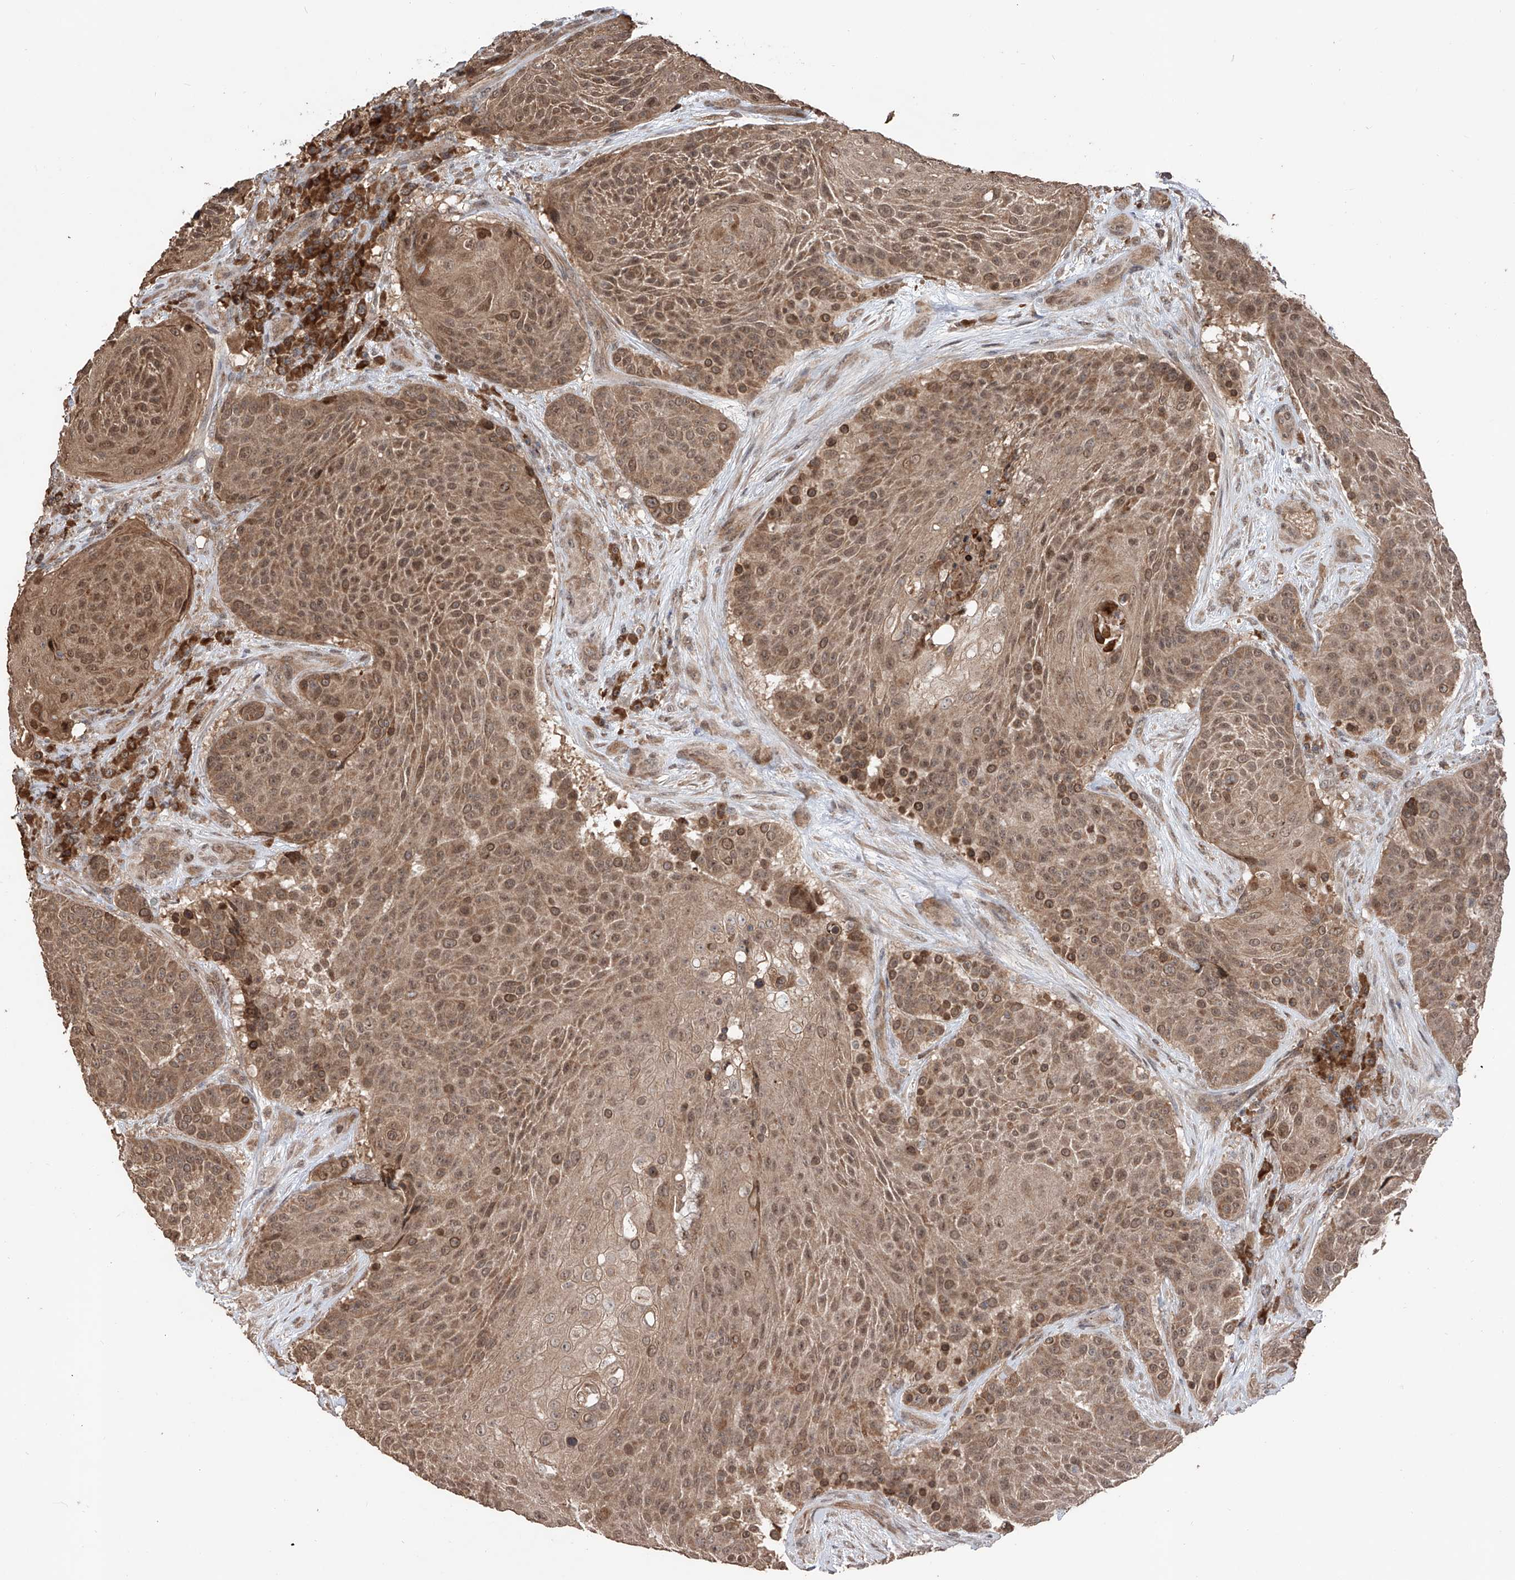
{"staining": {"intensity": "moderate", "quantity": ">75%", "location": "cytoplasmic/membranous,nuclear"}, "tissue": "urothelial cancer", "cell_type": "Tumor cells", "image_type": "cancer", "snomed": [{"axis": "morphology", "description": "Urothelial carcinoma, High grade"}, {"axis": "topography", "description": "Urinary bladder"}], "caption": "Immunohistochemical staining of urothelial carcinoma (high-grade) reveals medium levels of moderate cytoplasmic/membranous and nuclear protein positivity in approximately >75% of tumor cells.", "gene": "FAM135A", "patient": {"sex": "female", "age": 63}}